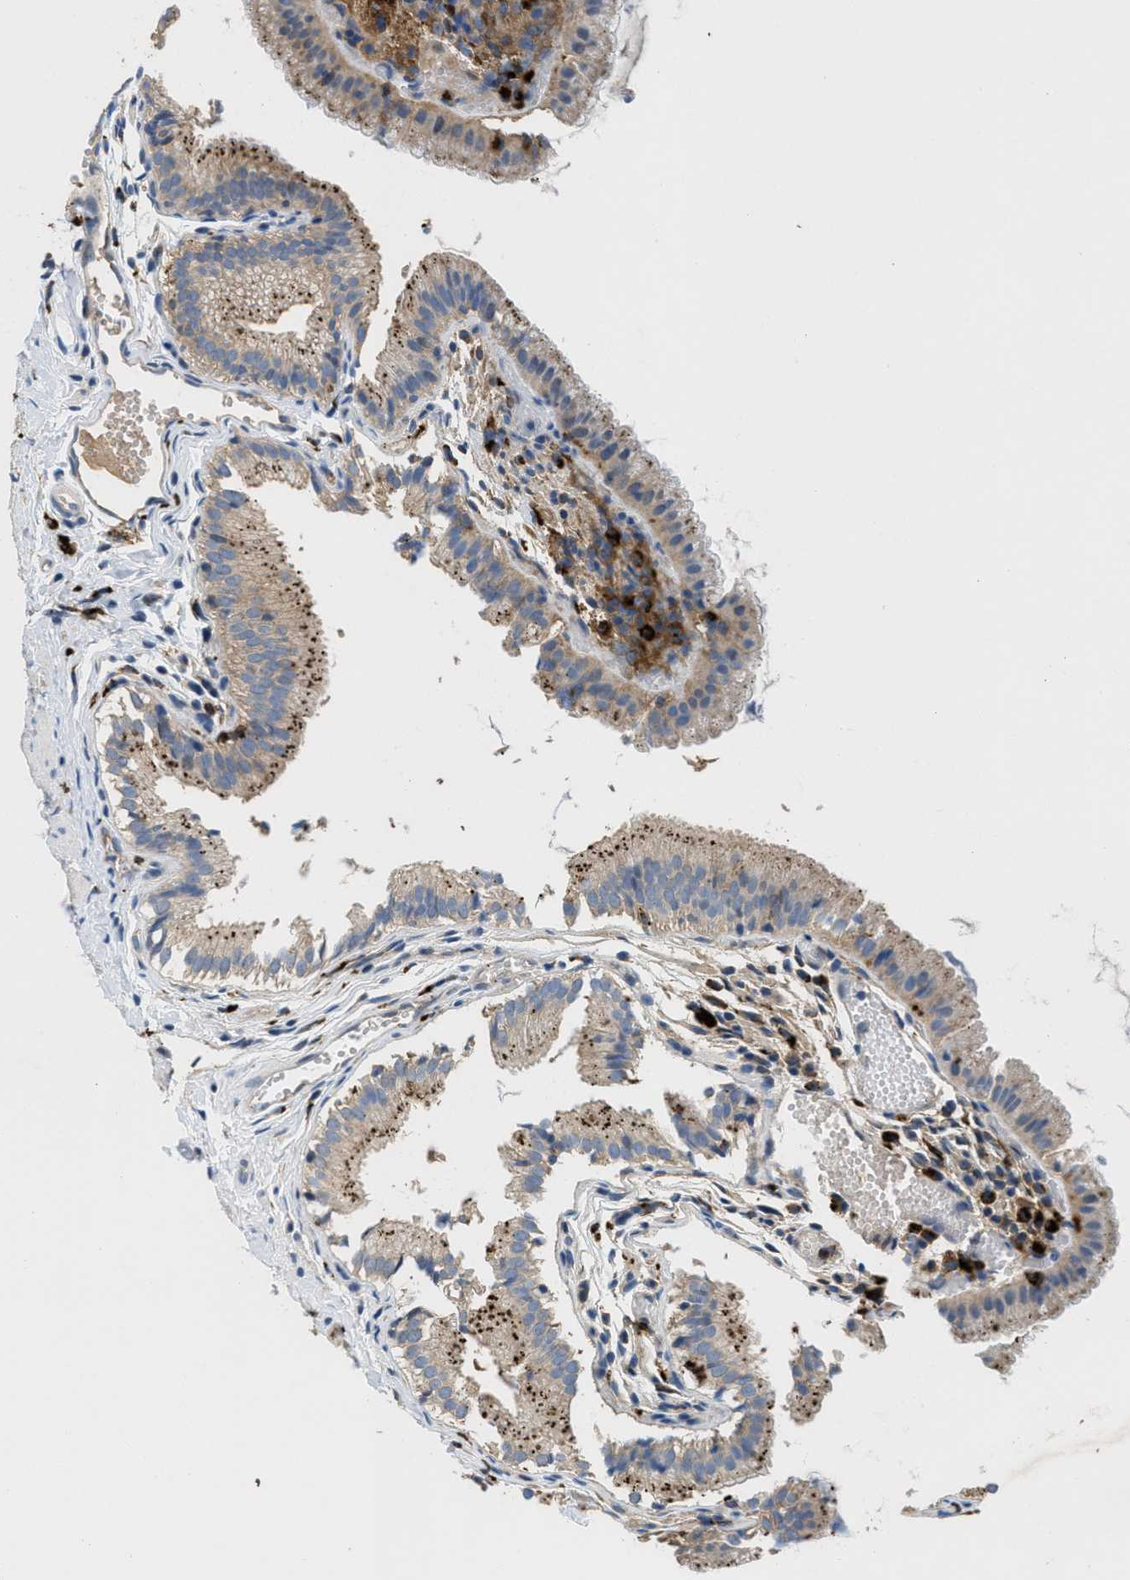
{"staining": {"intensity": "moderate", "quantity": ">75%", "location": "cytoplasmic/membranous"}, "tissue": "gallbladder", "cell_type": "Glandular cells", "image_type": "normal", "snomed": [{"axis": "morphology", "description": "Normal tissue, NOS"}, {"axis": "topography", "description": "Gallbladder"}], "caption": "DAB (3,3'-diaminobenzidine) immunohistochemical staining of benign gallbladder reveals moderate cytoplasmic/membranous protein expression in about >75% of glandular cells. Immunohistochemistry stains the protein of interest in brown and the nuclei are stained blue.", "gene": "BMPR2", "patient": {"sex": "female", "age": 26}}